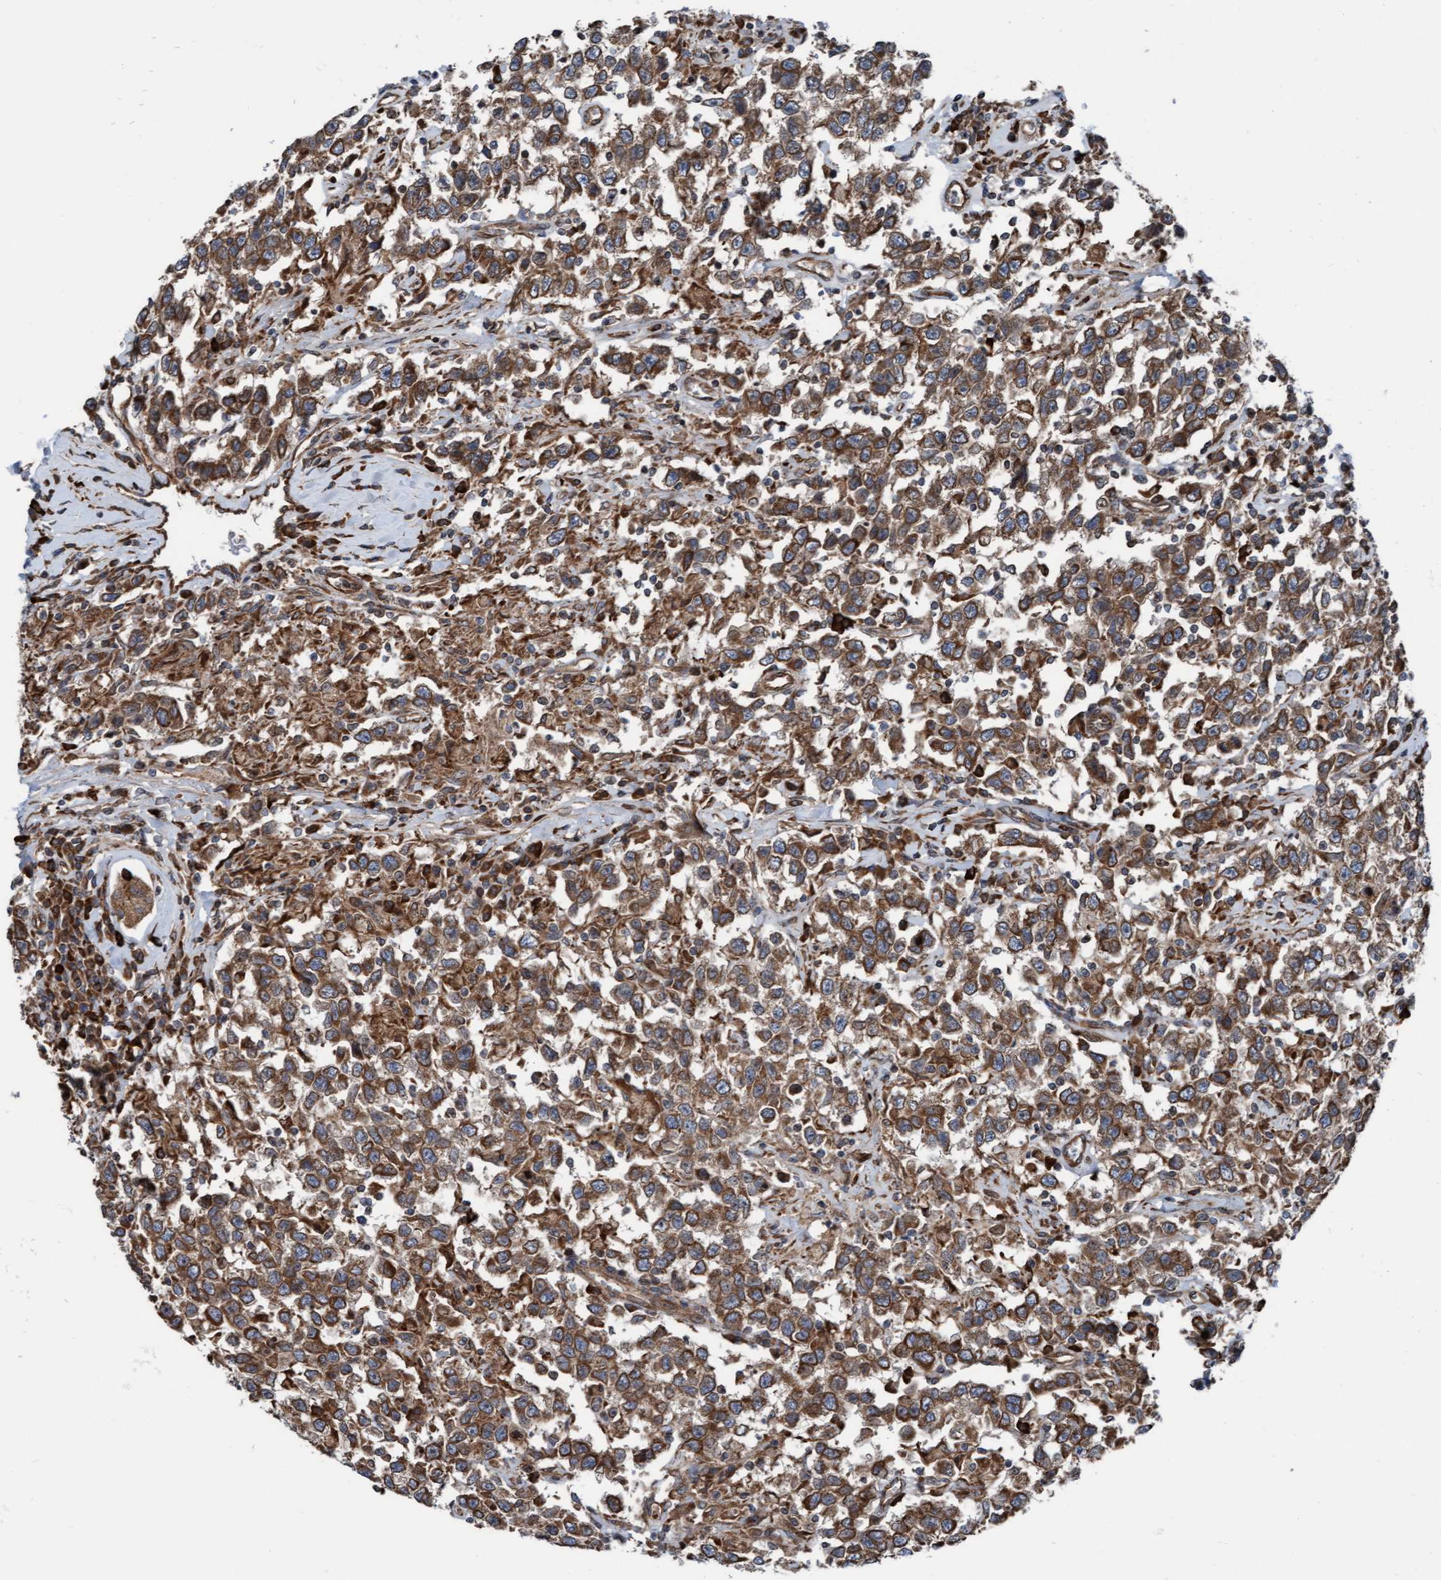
{"staining": {"intensity": "moderate", "quantity": ">75%", "location": "cytoplasmic/membranous"}, "tissue": "testis cancer", "cell_type": "Tumor cells", "image_type": "cancer", "snomed": [{"axis": "morphology", "description": "Seminoma, NOS"}, {"axis": "topography", "description": "Testis"}], "caption": "Approximately >75% of tumor cells in human testis seminoma show moderate cytoplasmic/membranous protein staining as visualized by brown immunohistochemical staining.", "gene": "RAP1GAP2", "patient": {"sex": "male", "age": 41}}